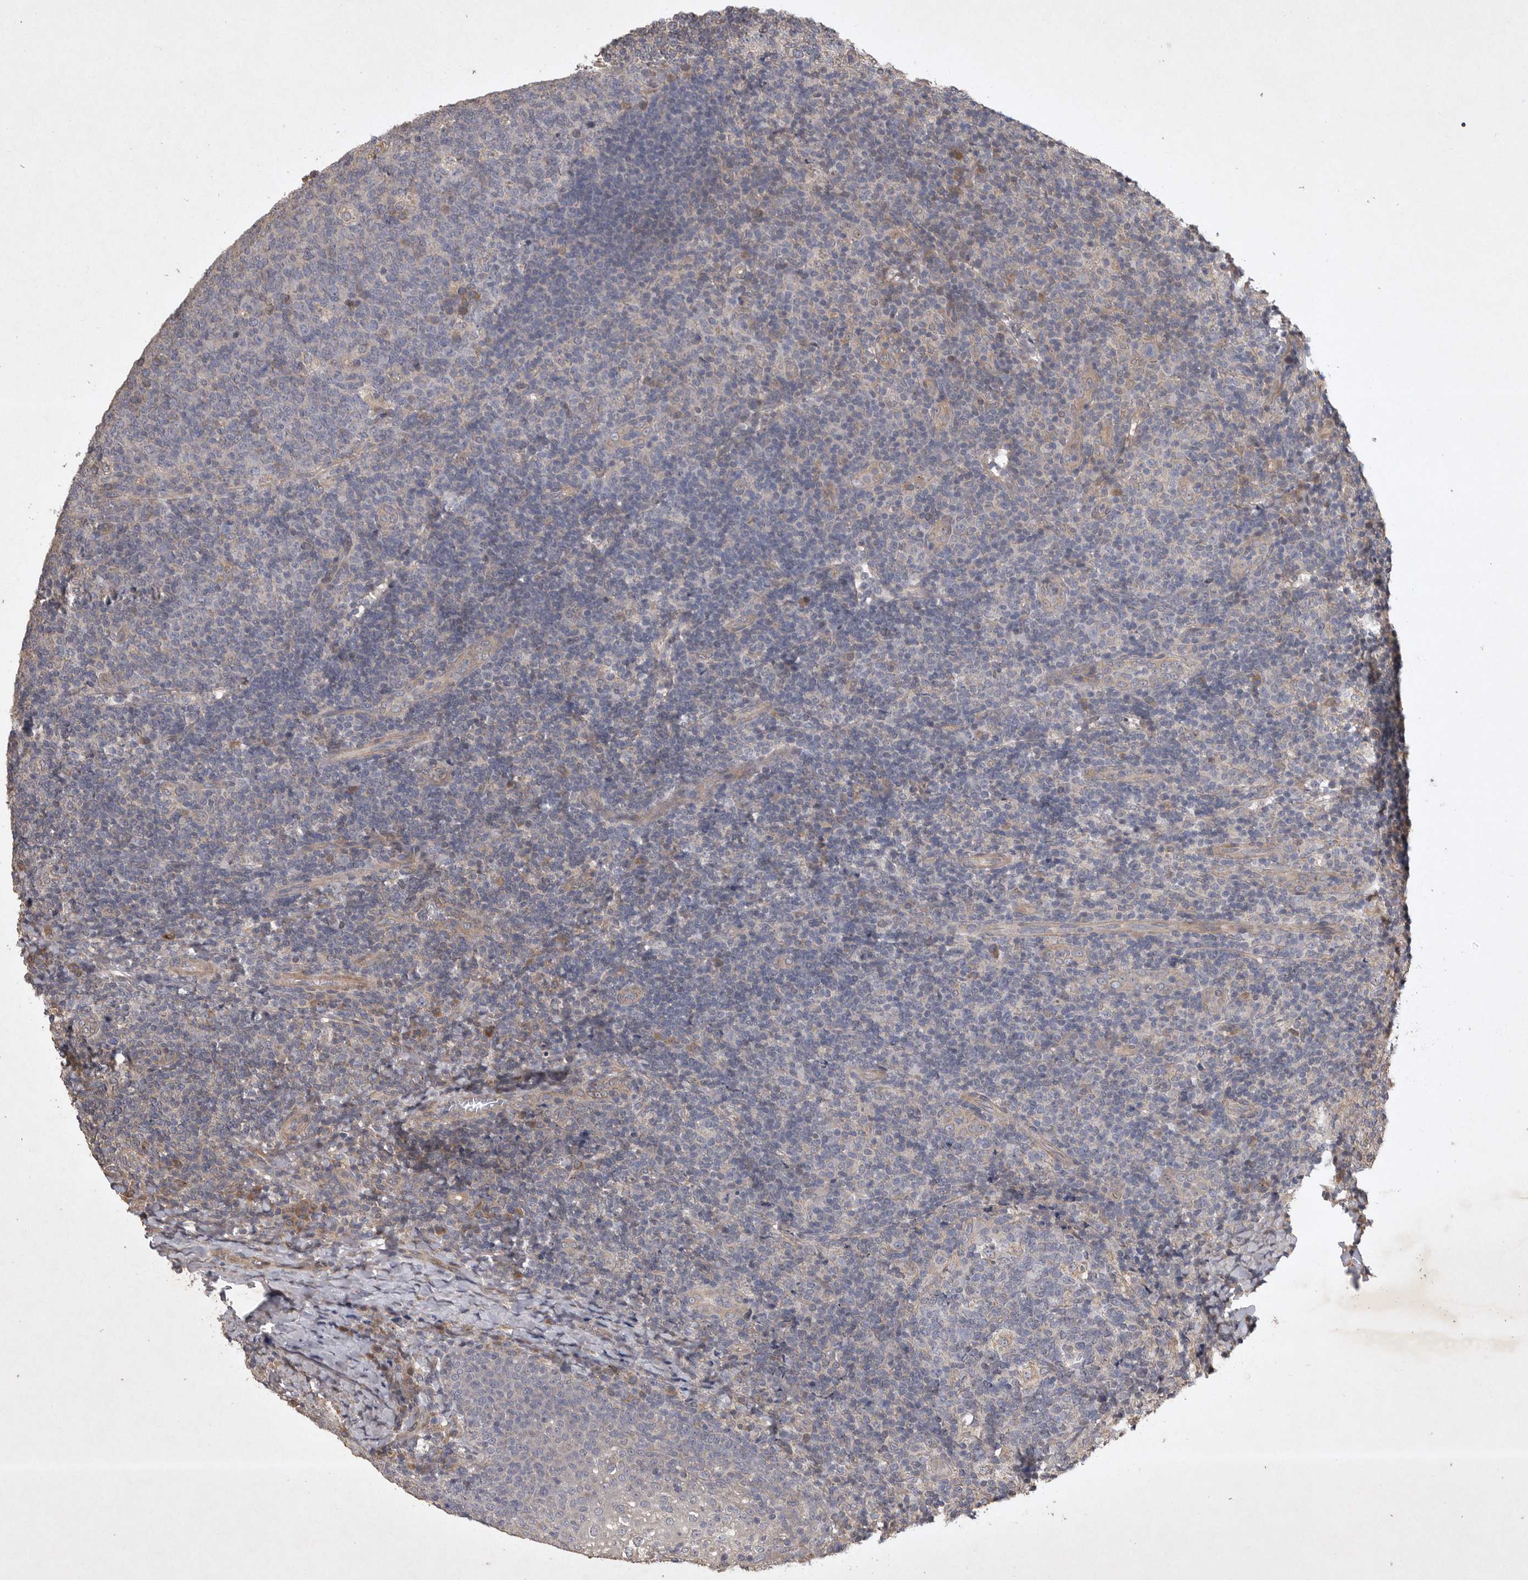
{"staining": {"intensity": "weak", "quantity": "25%-75%", "location": "cytoplasmic/membranous"}, "tissue": "tonsil", "cell_type": "Germinal center cells", "image_type": "normal", "snomed": [{"axis": "morphology", "description": "Normal tissue, NOS"}, {"axis": "topography", "description": "Tonsil"}], "caption": "A histopathology image of tonsil stained for a protein shows weak cytoplasmic/membranous brown staining in germinal center cells. The protein is stained brown, and the nuclei are stained in blue (DAB (3,3'-diaminobenzidine) IHC with brightfield microscopy, high magnification).", "gene": "EDEM3", "patient": {"sex": "female", "age": 19}}